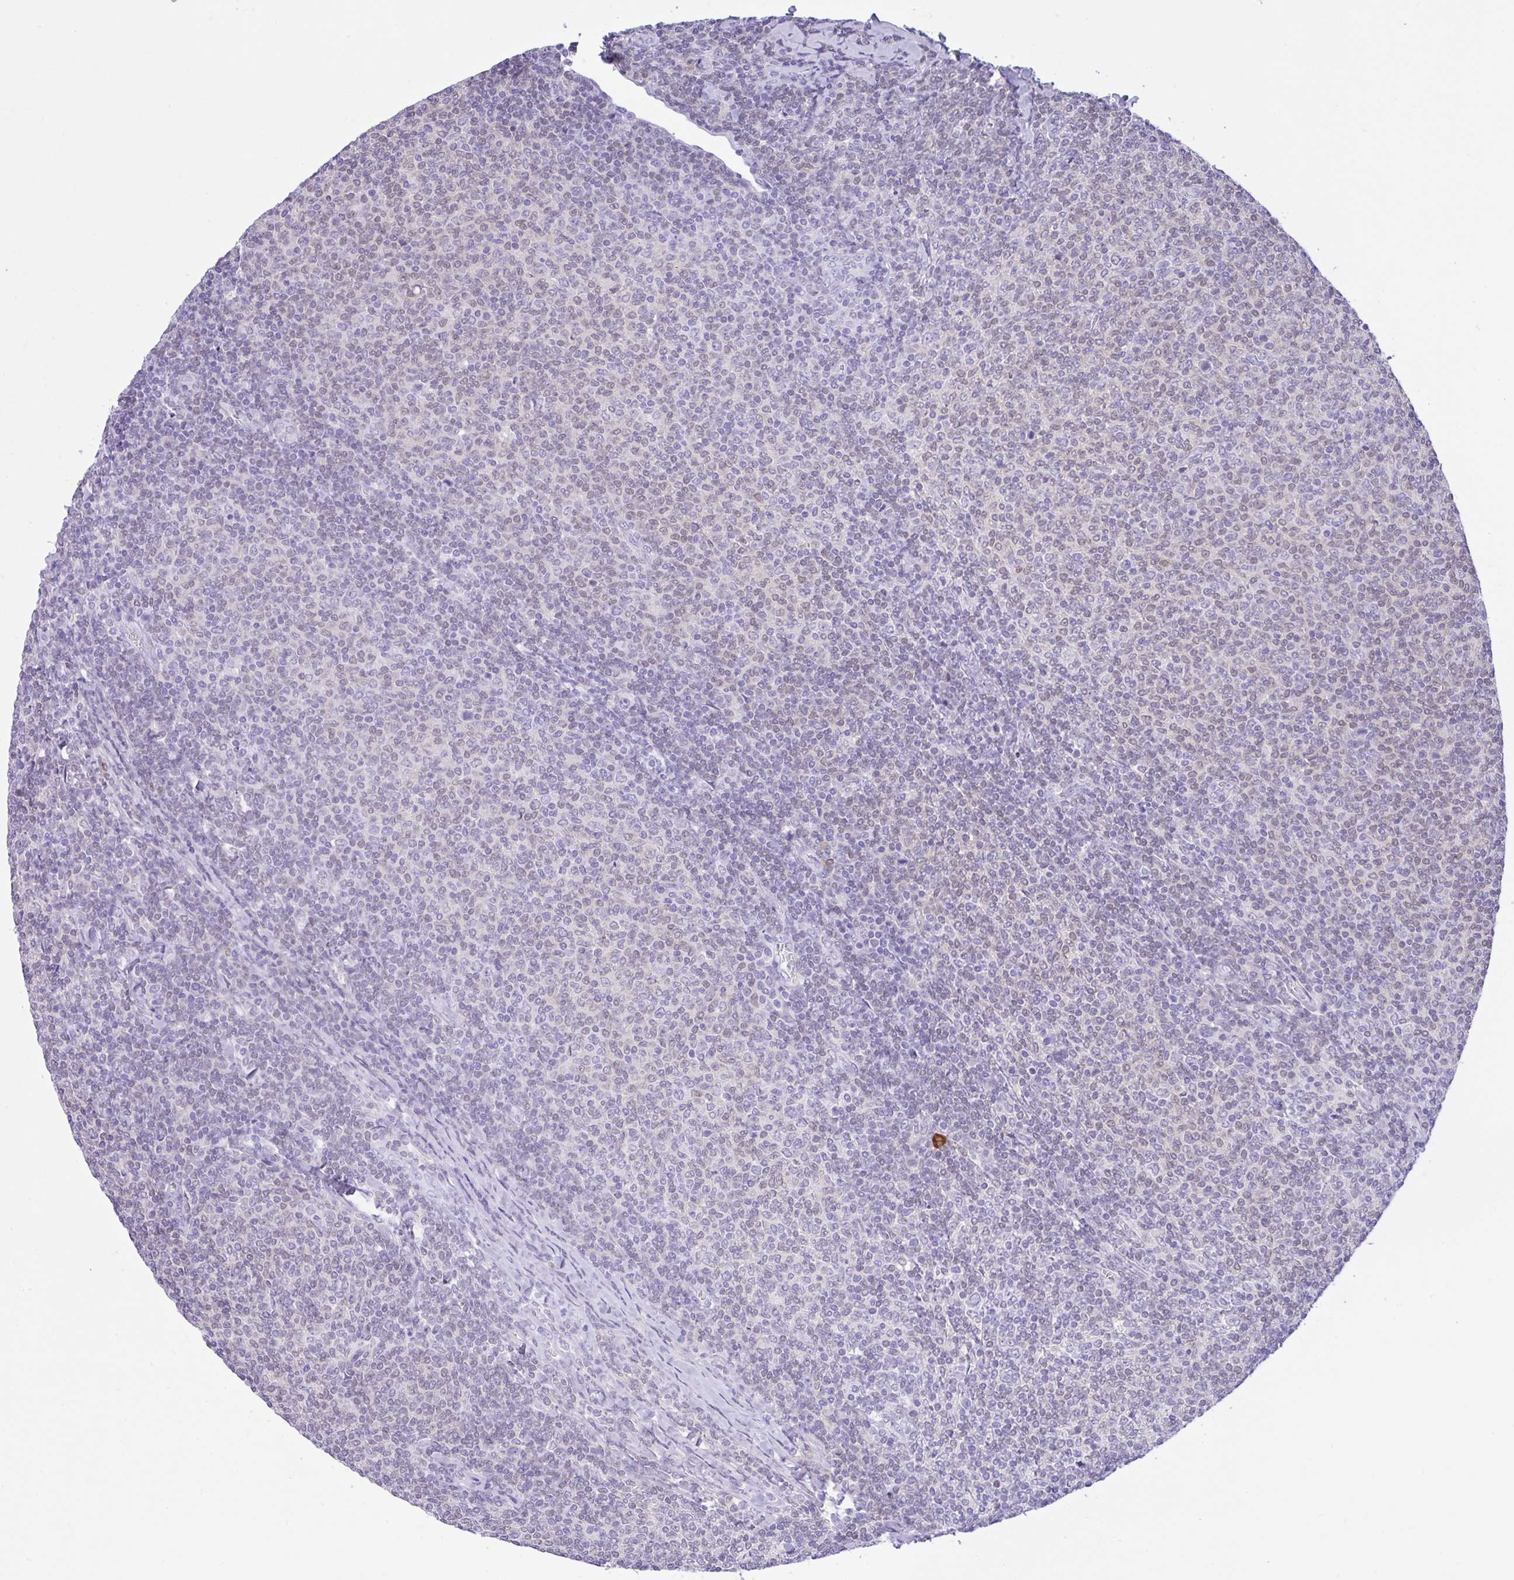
{"staining": {"intensity": "weak", "quantity": "<25%", "location": "cytoplasmic/membranous"}, "tissue": "lymphoma", "cell_type": "Tumor cells", "image_type": "cancer", "snomed": [{"axis": "morphology", "description": "Malignant lymphoma, non-Hodgkin's type, Low grade"}, {"axis": "topography", "description": "Lymph node"}], "caption": "Immunohistochemical staining of malignant lymphoma, non-Hodgkin's type (low-grade) reveals no significant staining in tumor cells. (Brightfield microscopy of DAB (3,3'-diaminobenzidine) immunohistochemistry (IHC) at high magnification).", "gene": "NCF1", "patient": {"sex": "male", "age": 52}}